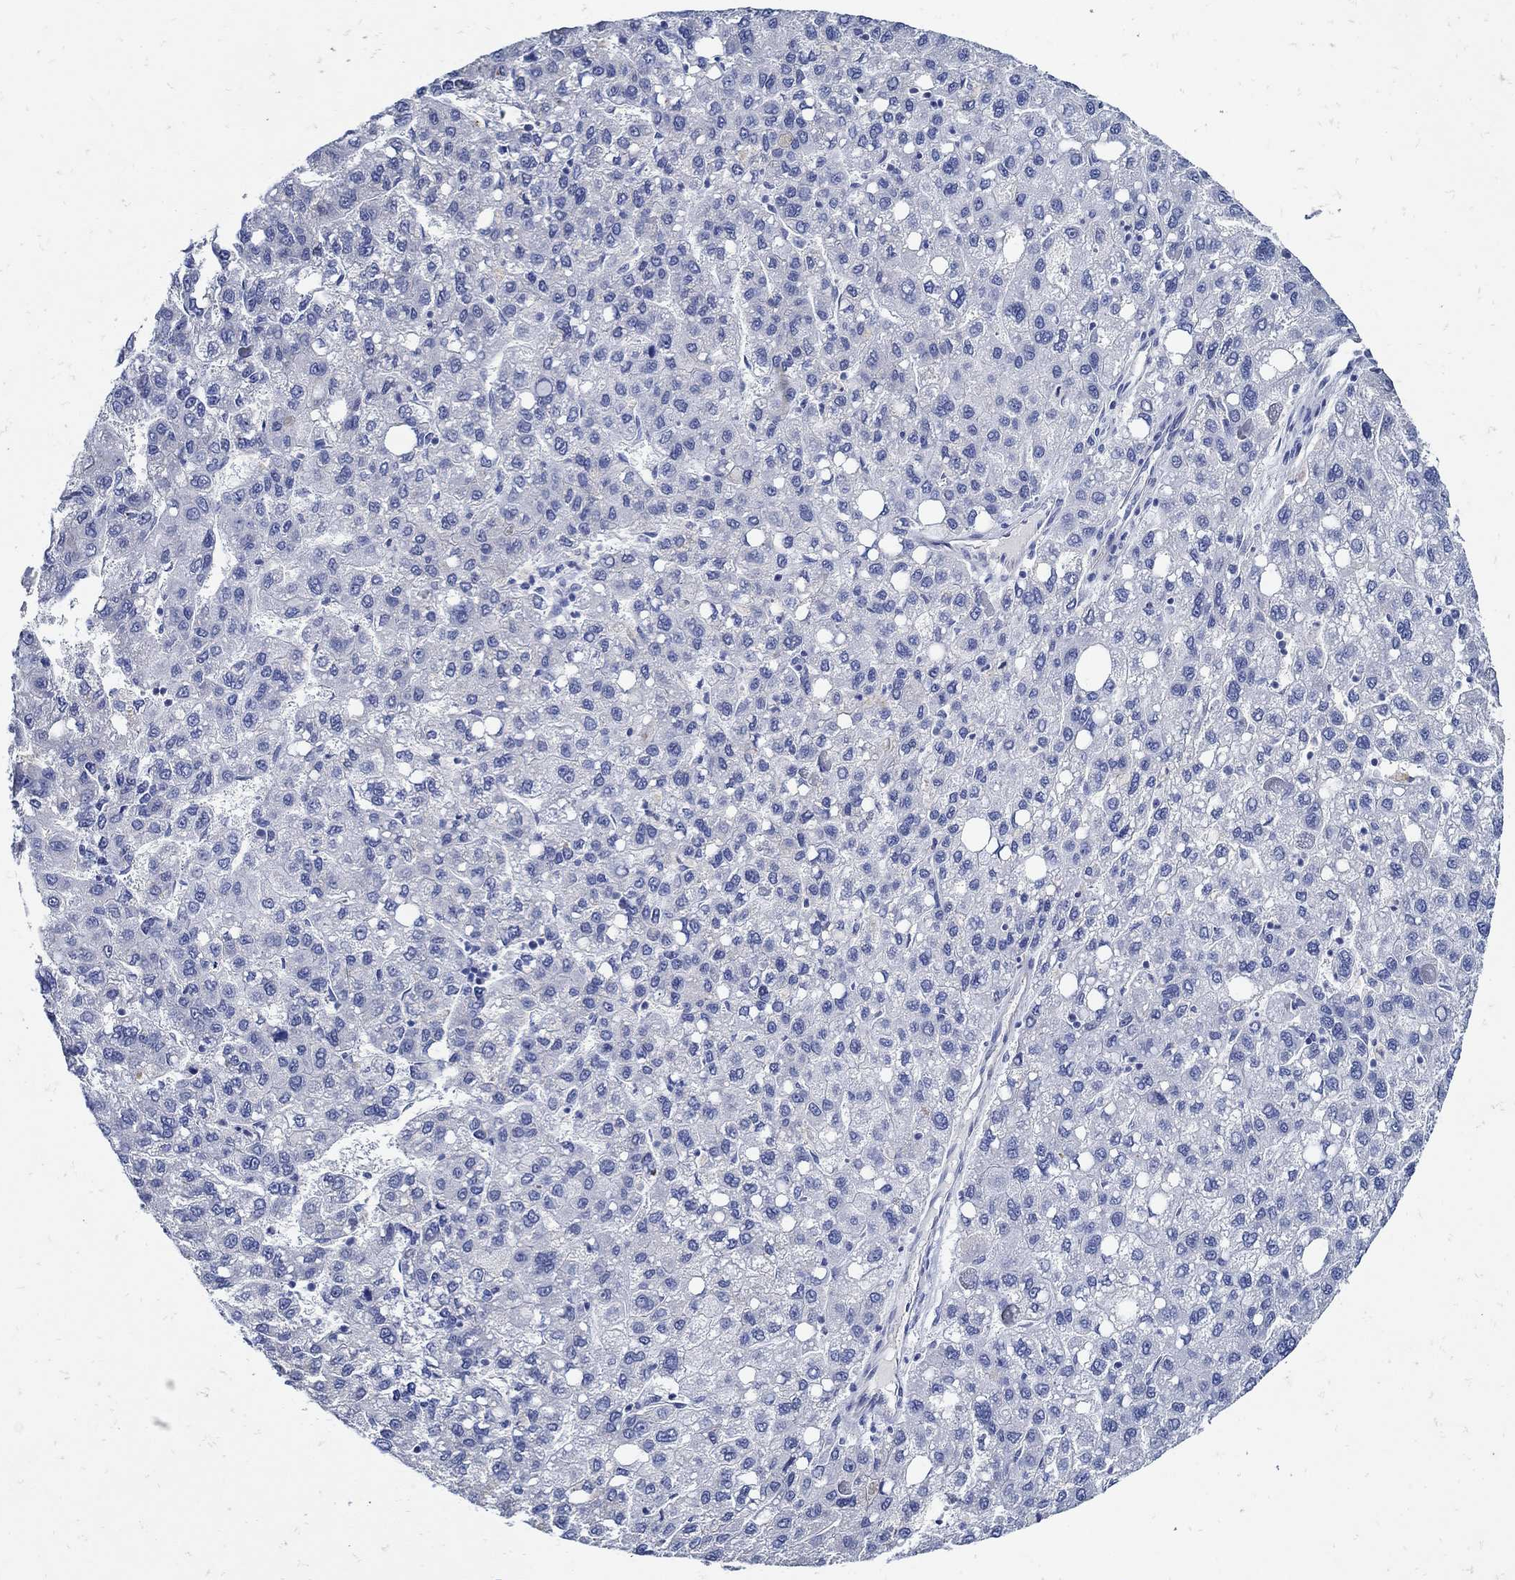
{"staining": {"intensity": "negative", "quantity": "none", "location": "none"}, "tissue": "liver cancer", "cell_type": "Tumor cells", "image_type": "cancer", "snomed": [{"axis": "morphology", "description": "Carcinoma, Hepatocellular, NOS"}, {"axis": "topography", "description": "Liver"}], "caption": "Liver hepatocellular carcinoma was stained to show a protein in brown. There is no significant positivity in tumor cells.", "gene": "NOS1", "patient": {"sex": "female", "age": 82}}